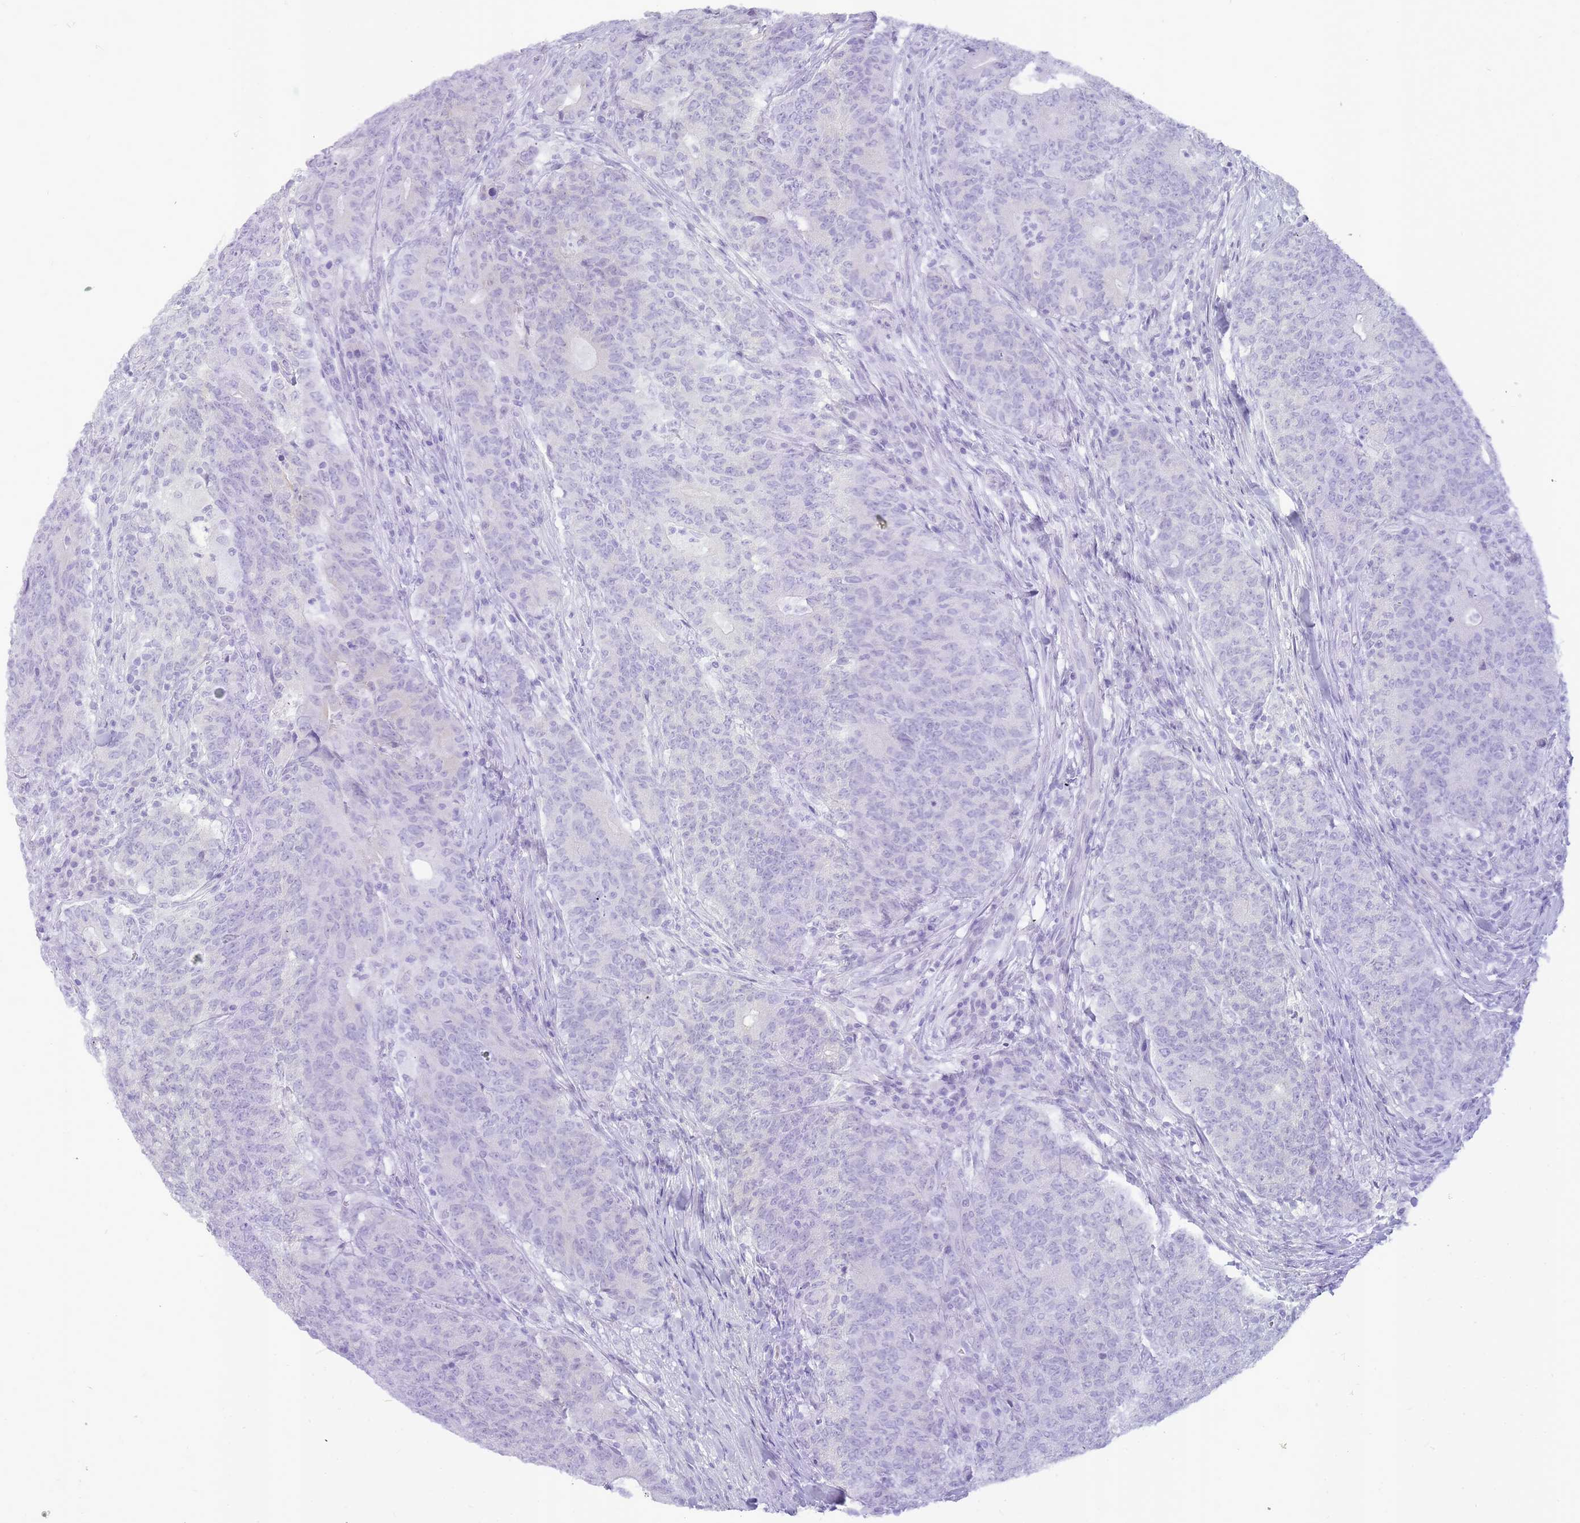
{"staining": {"intensity": "negative", "quantity": "none", "location": "none"}, "tissue": "colorectal cancer", "cell_type": "Tumor cells", "image_type": "cancer", "snomed": [{"axis": "morphology", "description": "Adenocarcinoma, NOS"}, {"axis": "topography", "description": "Colon"}], "caption": "Immunohistochemical staining of human adenocarcinoma (colorectal) displays no significant expression in tumor cells.", "gene": "INS", "patient": {"sex": "female", "age": 75}}